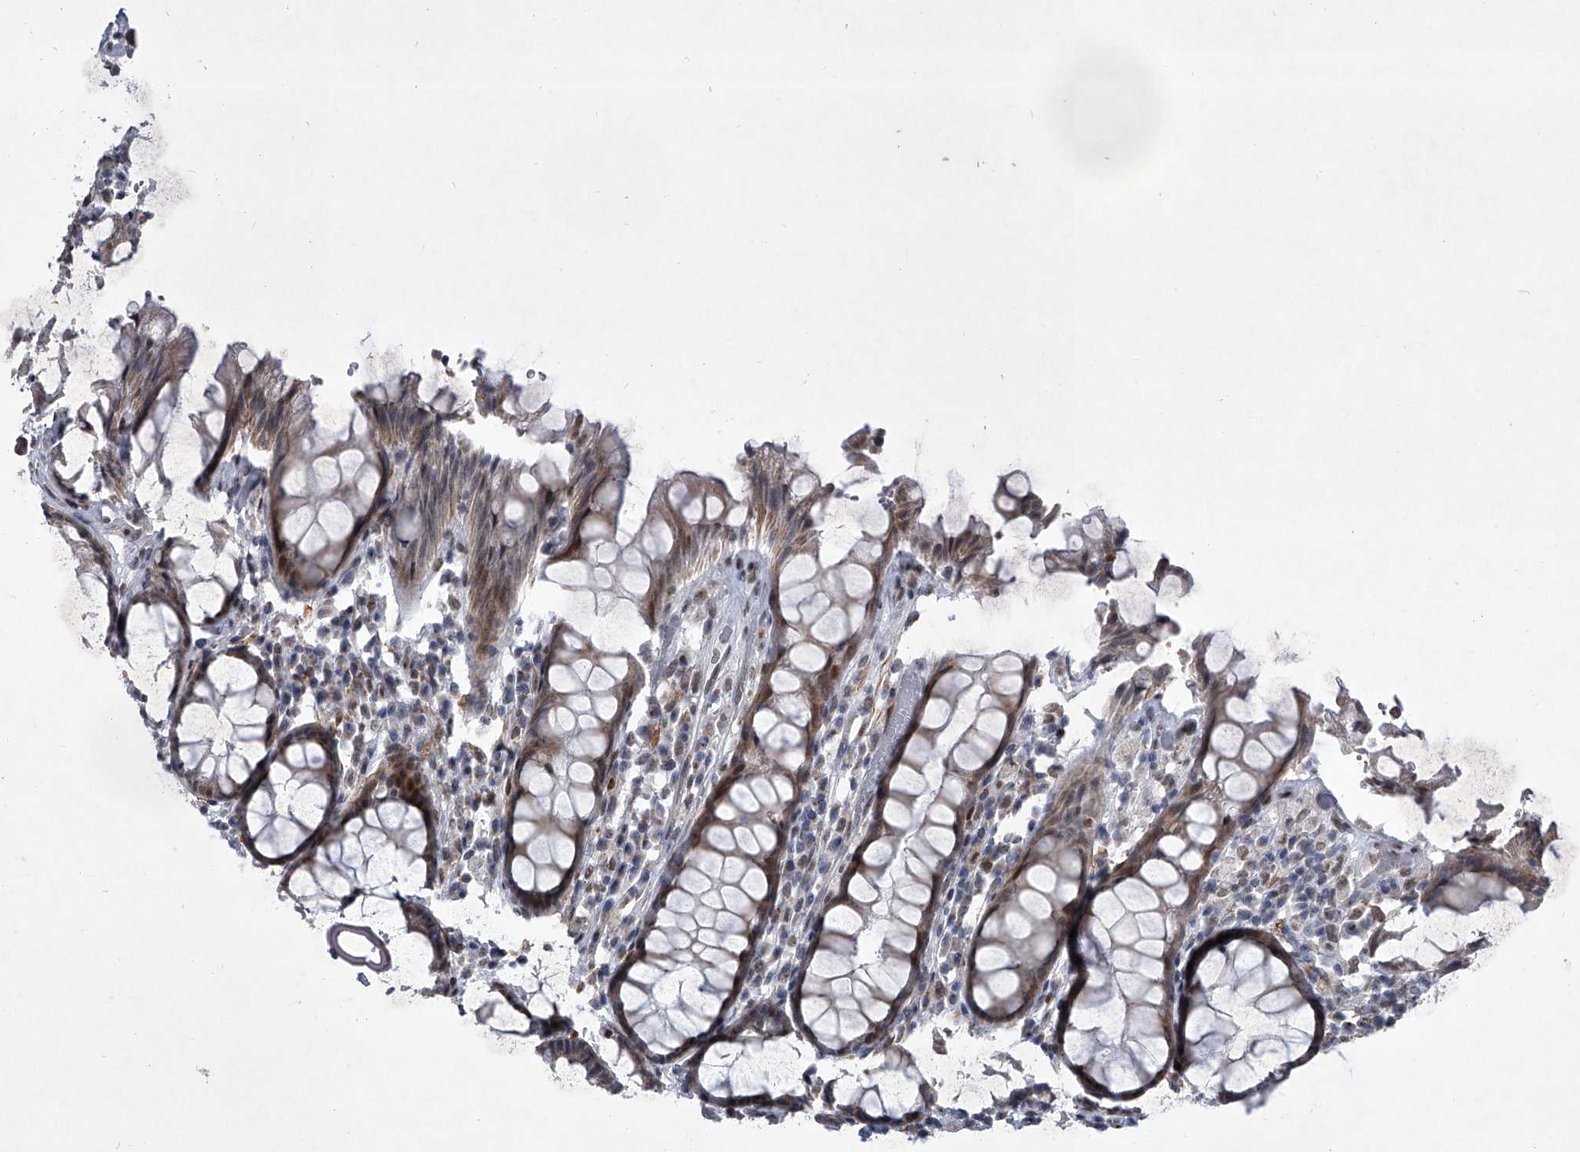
{"staining": {"intensity": "moderate", "quantity": "25%-75%", "location": "cytoplasmic/membranous,nuclear"}, "tissue": "rectum", "cell_type": "Glandular cells", "image_type": "normal", "snomed": [{"axis": "morphology", "description": "Normal tissue, NOS"}, {"axis": "topography", "description": "Rectum"}], "caption": "High-power microscopy captured an immunohistochemistry (IHC) histopathology image of unremarkable rectum, revealing moderate cytoplasmic/membranous,nuclear positivity in about 25%-75% of glandular cells.", "gene": "MLLT1", "patient": {"sex": "male", "age": 64}}